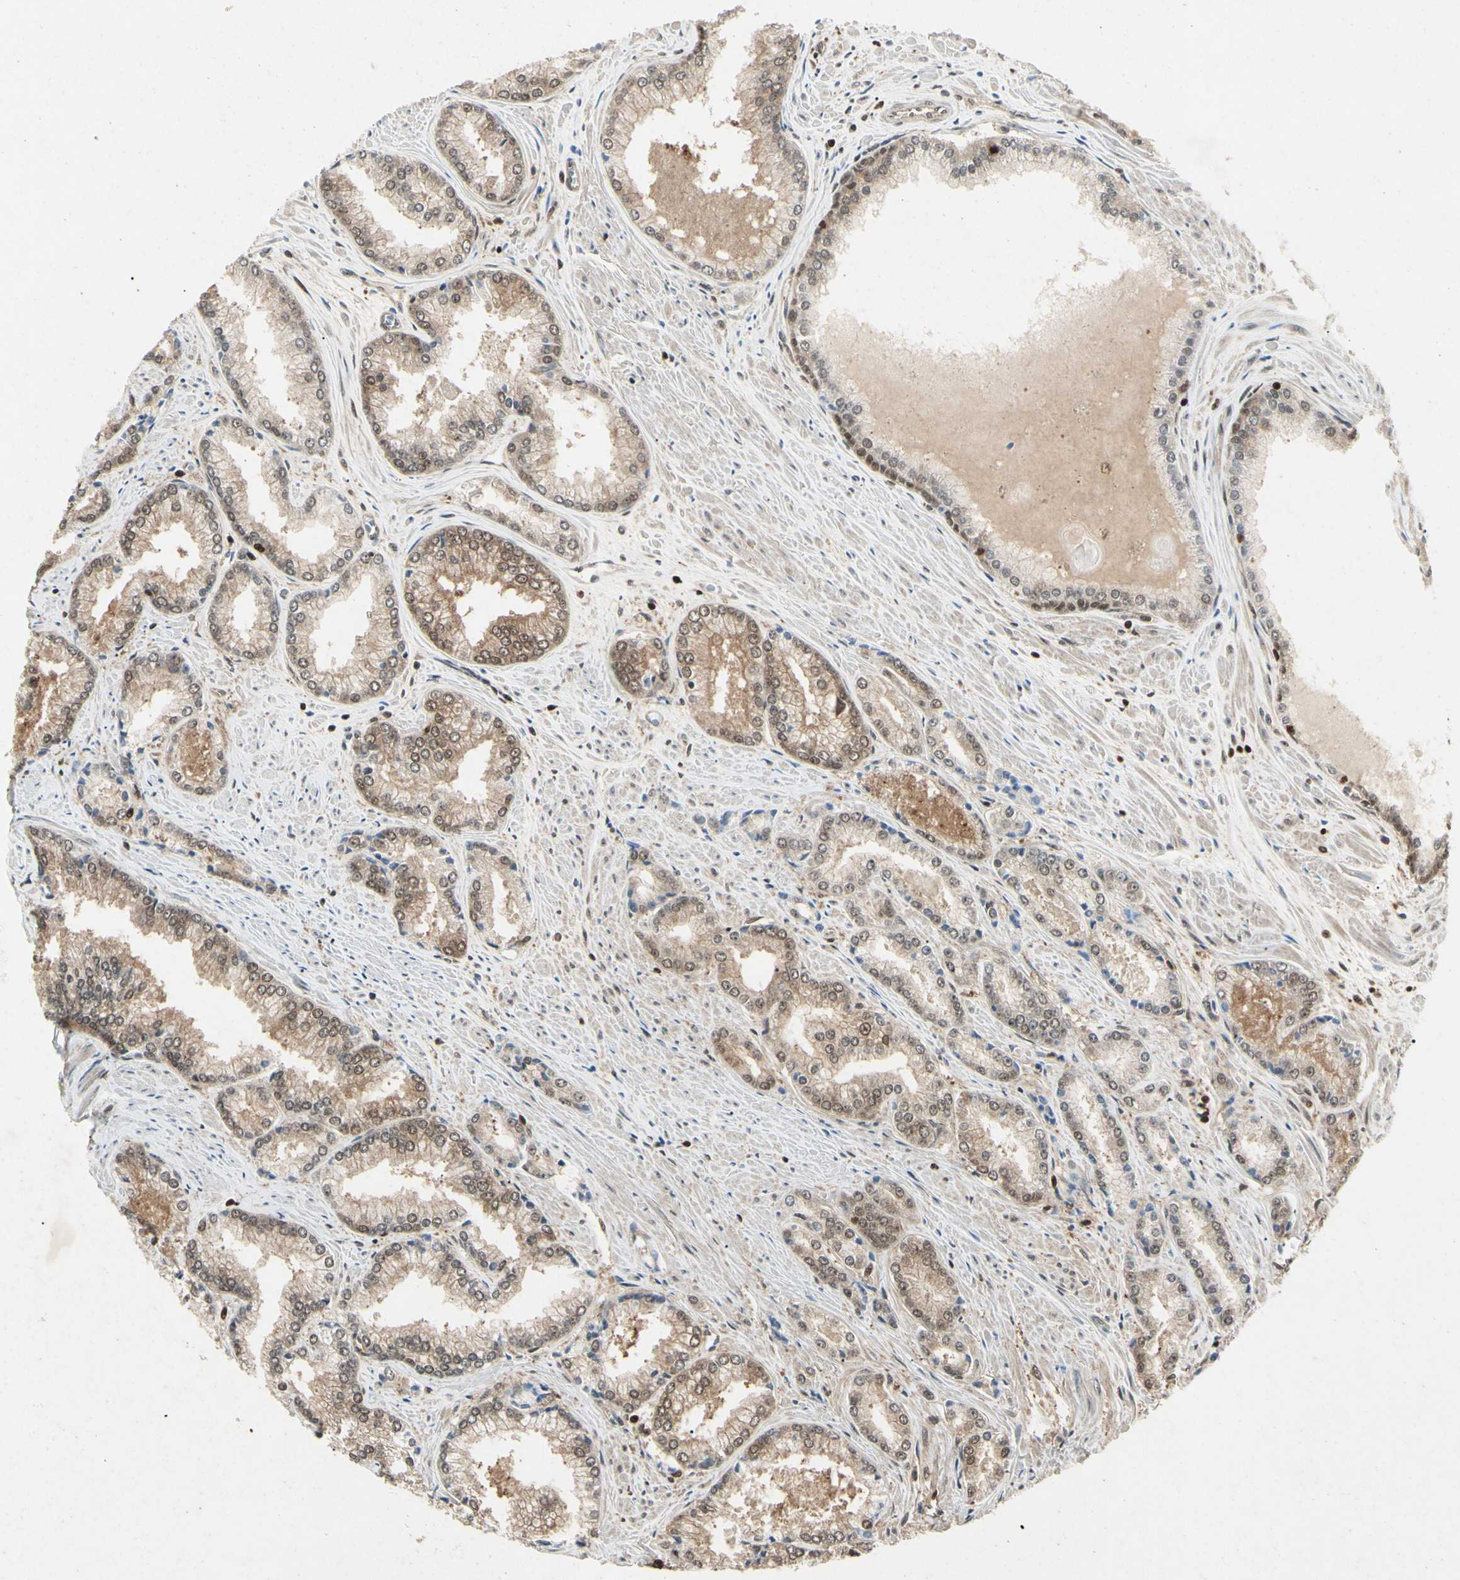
{"staining": {"intensity": "moderate", "quantity": ">75%", "location": "cytoplasmic/membranous"}, "tissue": "prostate cancer", "cell_type": "Tumor cells", "image_type": "cancer", "snomed": [{"axis": "morphology", "description": "Adenocarcinoma, Low grade"}, {"axis": "topography", "description": "Prostate"}], "caption": "Tumor cells exhibit medium levels of moderate cytoplasmic/membranous expression in about >75% of cells in human prostate adenocarcinoma (low-grade).", "gene": "YWHAQ", "patient": {"sex": "male", "age": 64}}